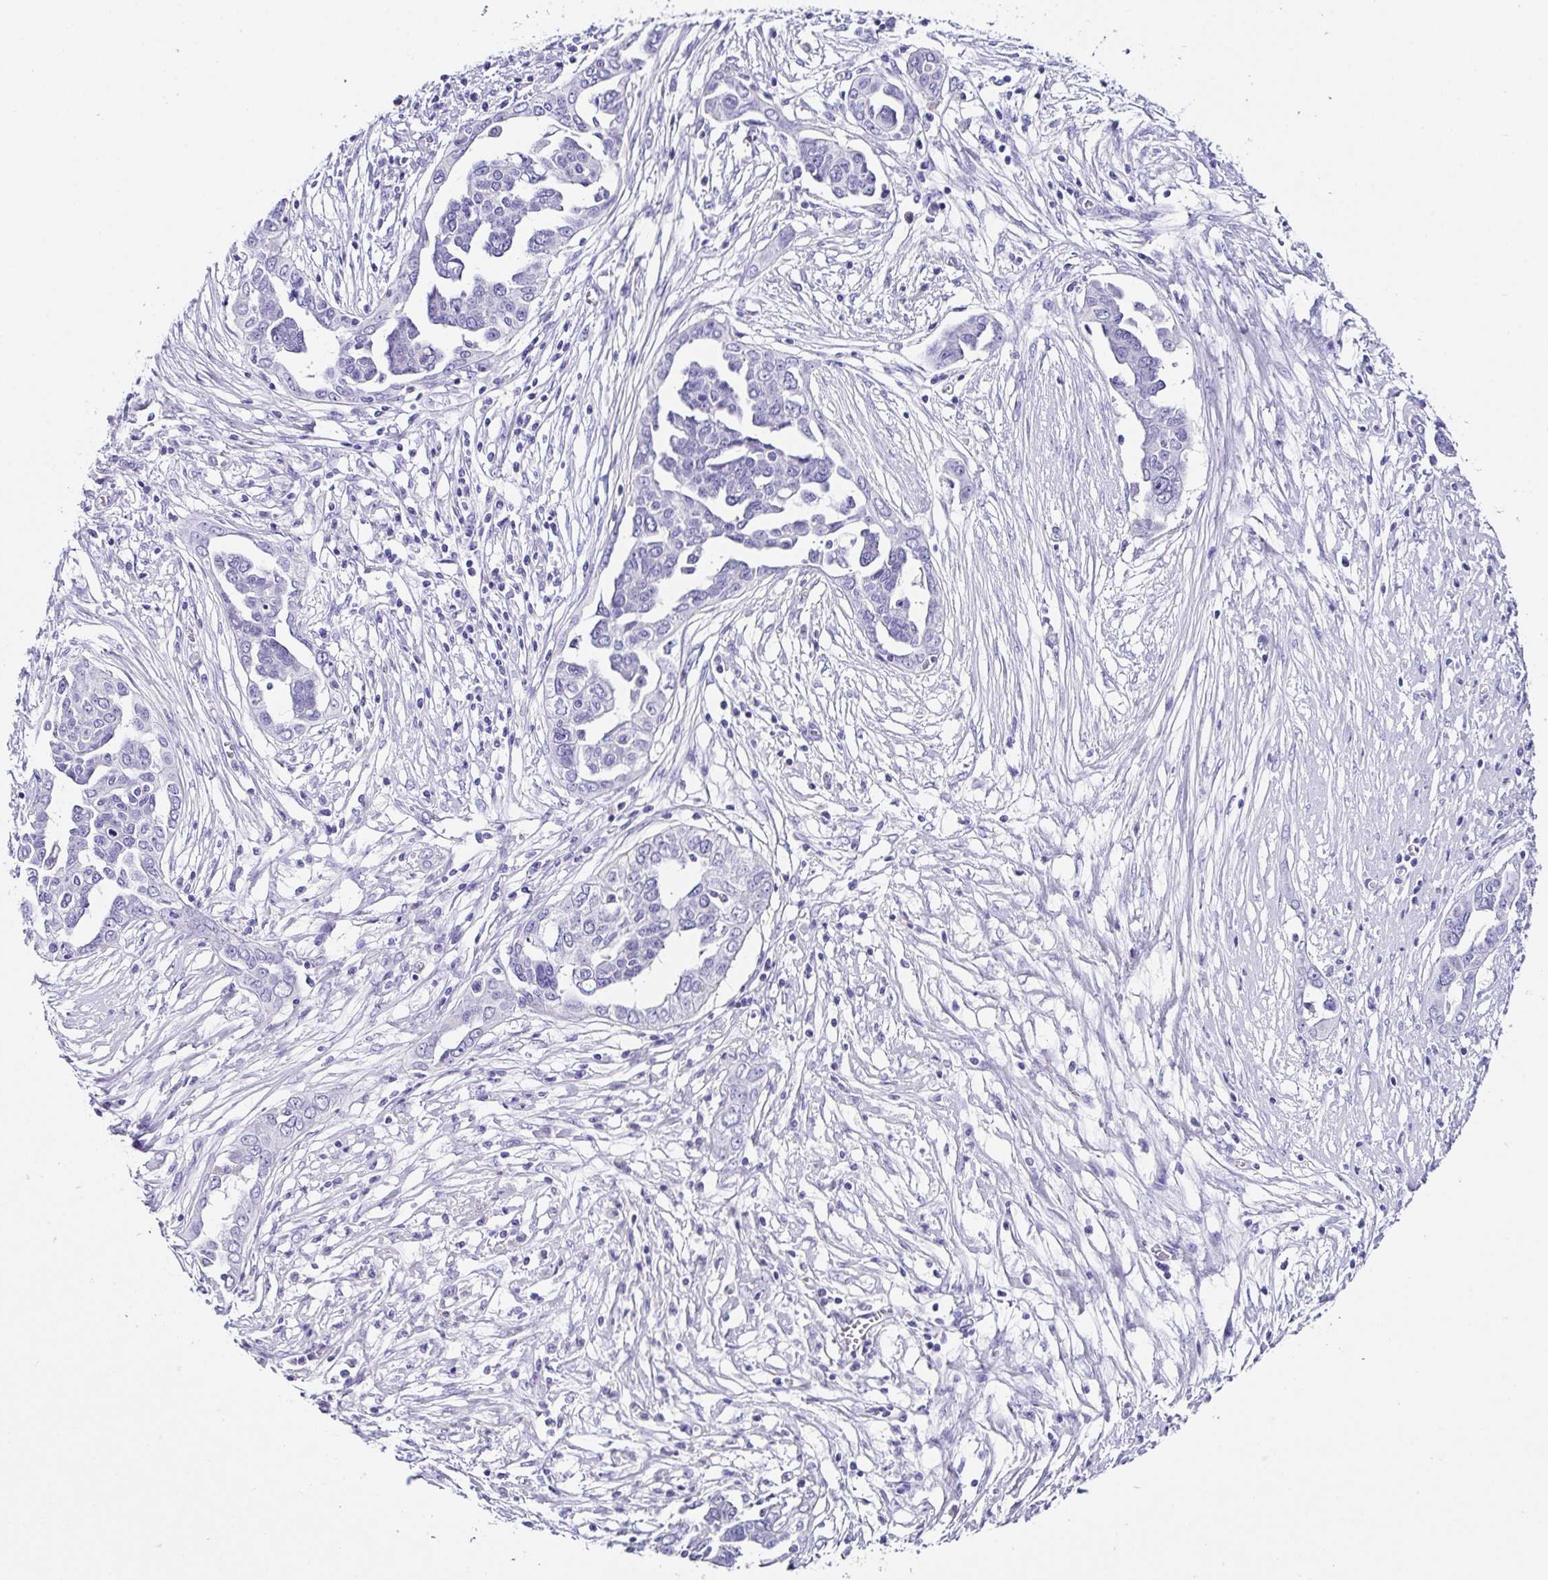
{"staining": {"intensity": "negative", "quantity": "none", "location": "none"}, "tissue": "ovarian cancer", "cell_type": "Tumor cells", "image_type": "cancer", "snomed": [{"axis": "morphology", "description": "Cystadenocarcinoma, serous, NOS"}, {"axis": "topography", "description": "Ovary"}], "caption": "This is a micrograph of immunohistochemistry staining of serous cystadenocarcinoma (ovarian), which shows no positivity in tumor cells.", "gene": "TMPRSS11E", "patient": {"sex": "female", "age": 59}}